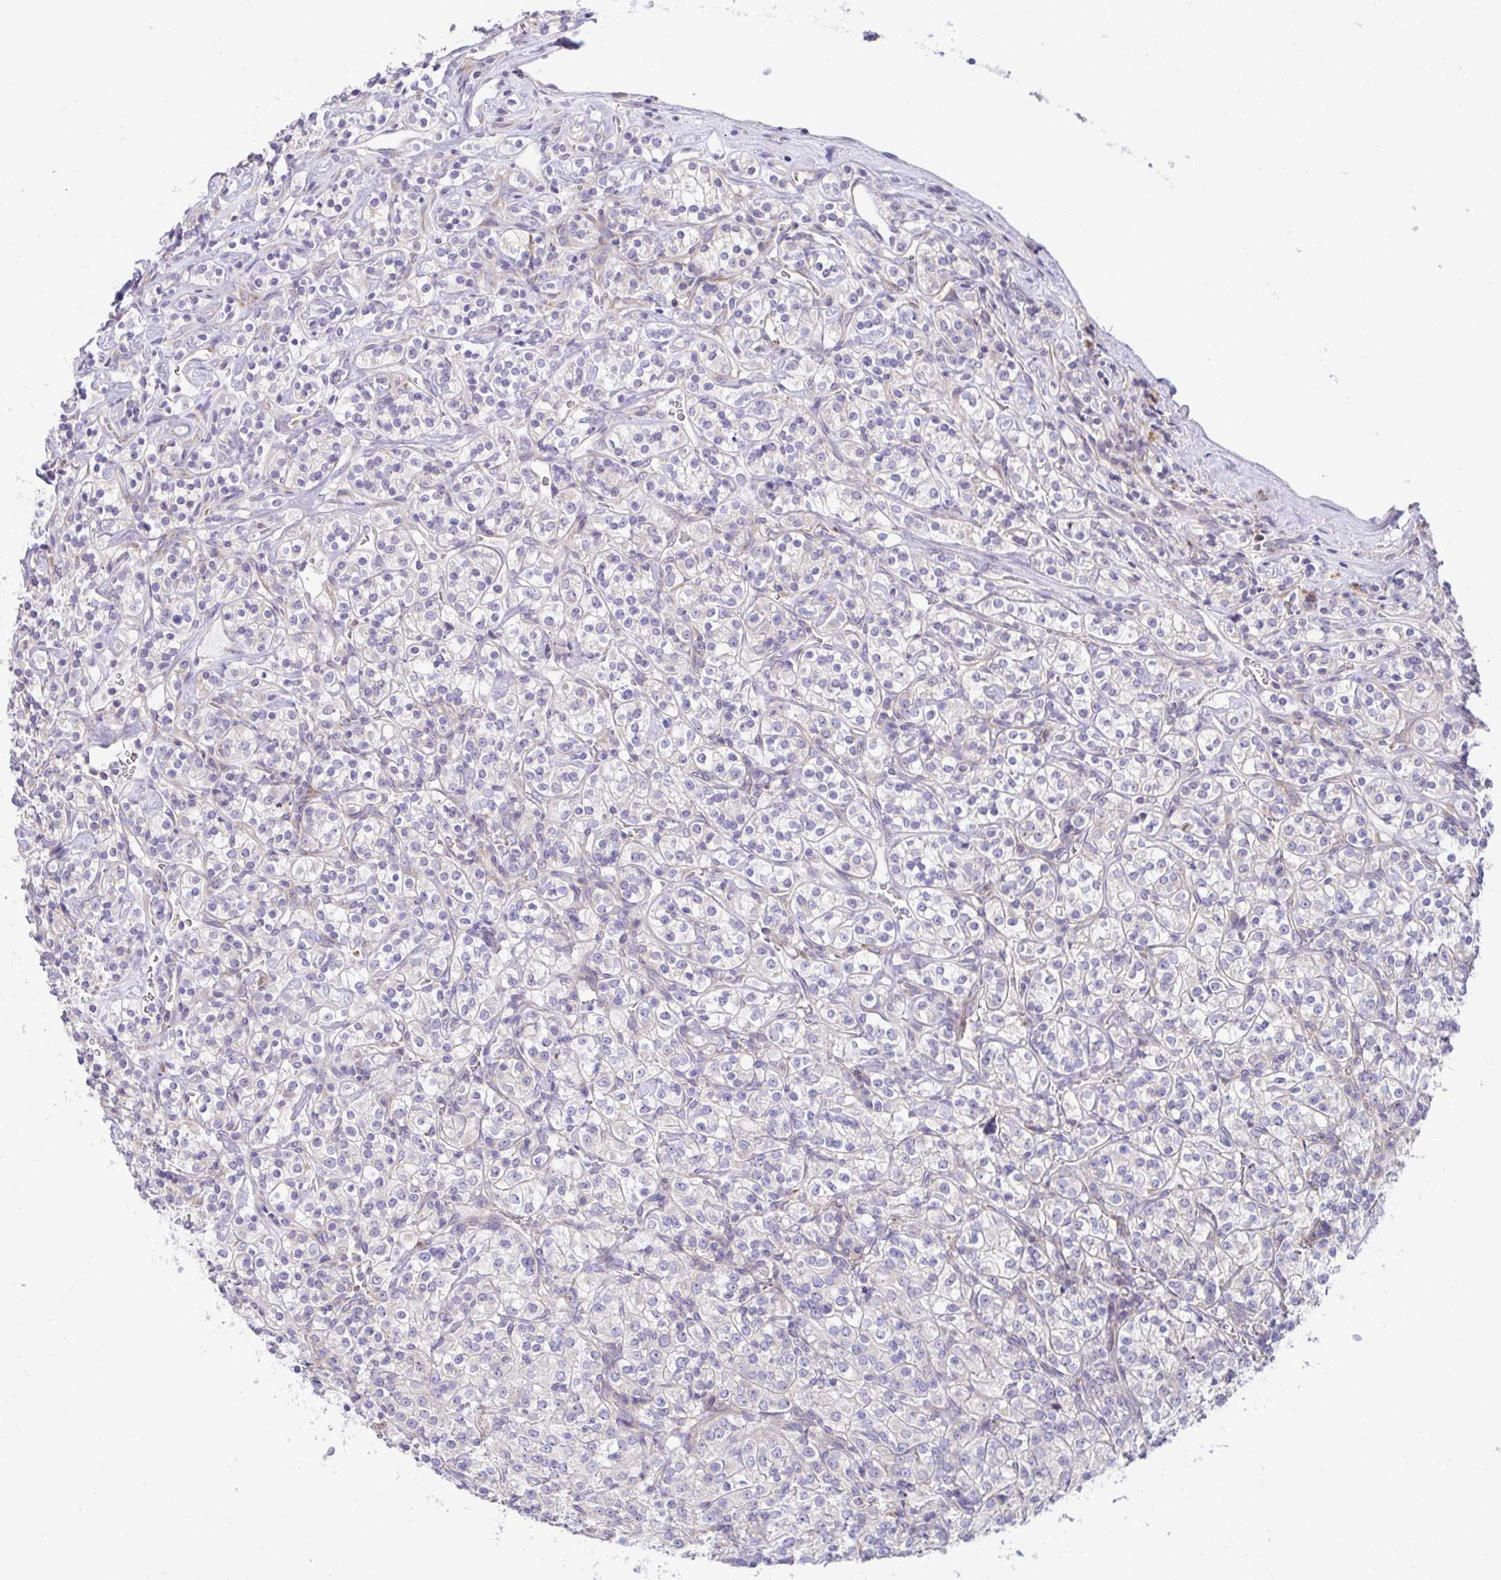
{"staining": {"intensity": "negative", "quantity": "none", "location": "none"}, "tissue": "renal cancer", "cell_type": "Tumor cells", "image_type": "cancer", "snomed": [{"axis": "morphology", "description": "Adenocarcinoma, NOS"}, {"axis": "topography", "description": "Kidney"}], "caption": "IHC of adenocarcinoma (renal) displays no expression in tumor cells.", "gene": "FAU", "patient": {"sex": "male", "age": 77}}